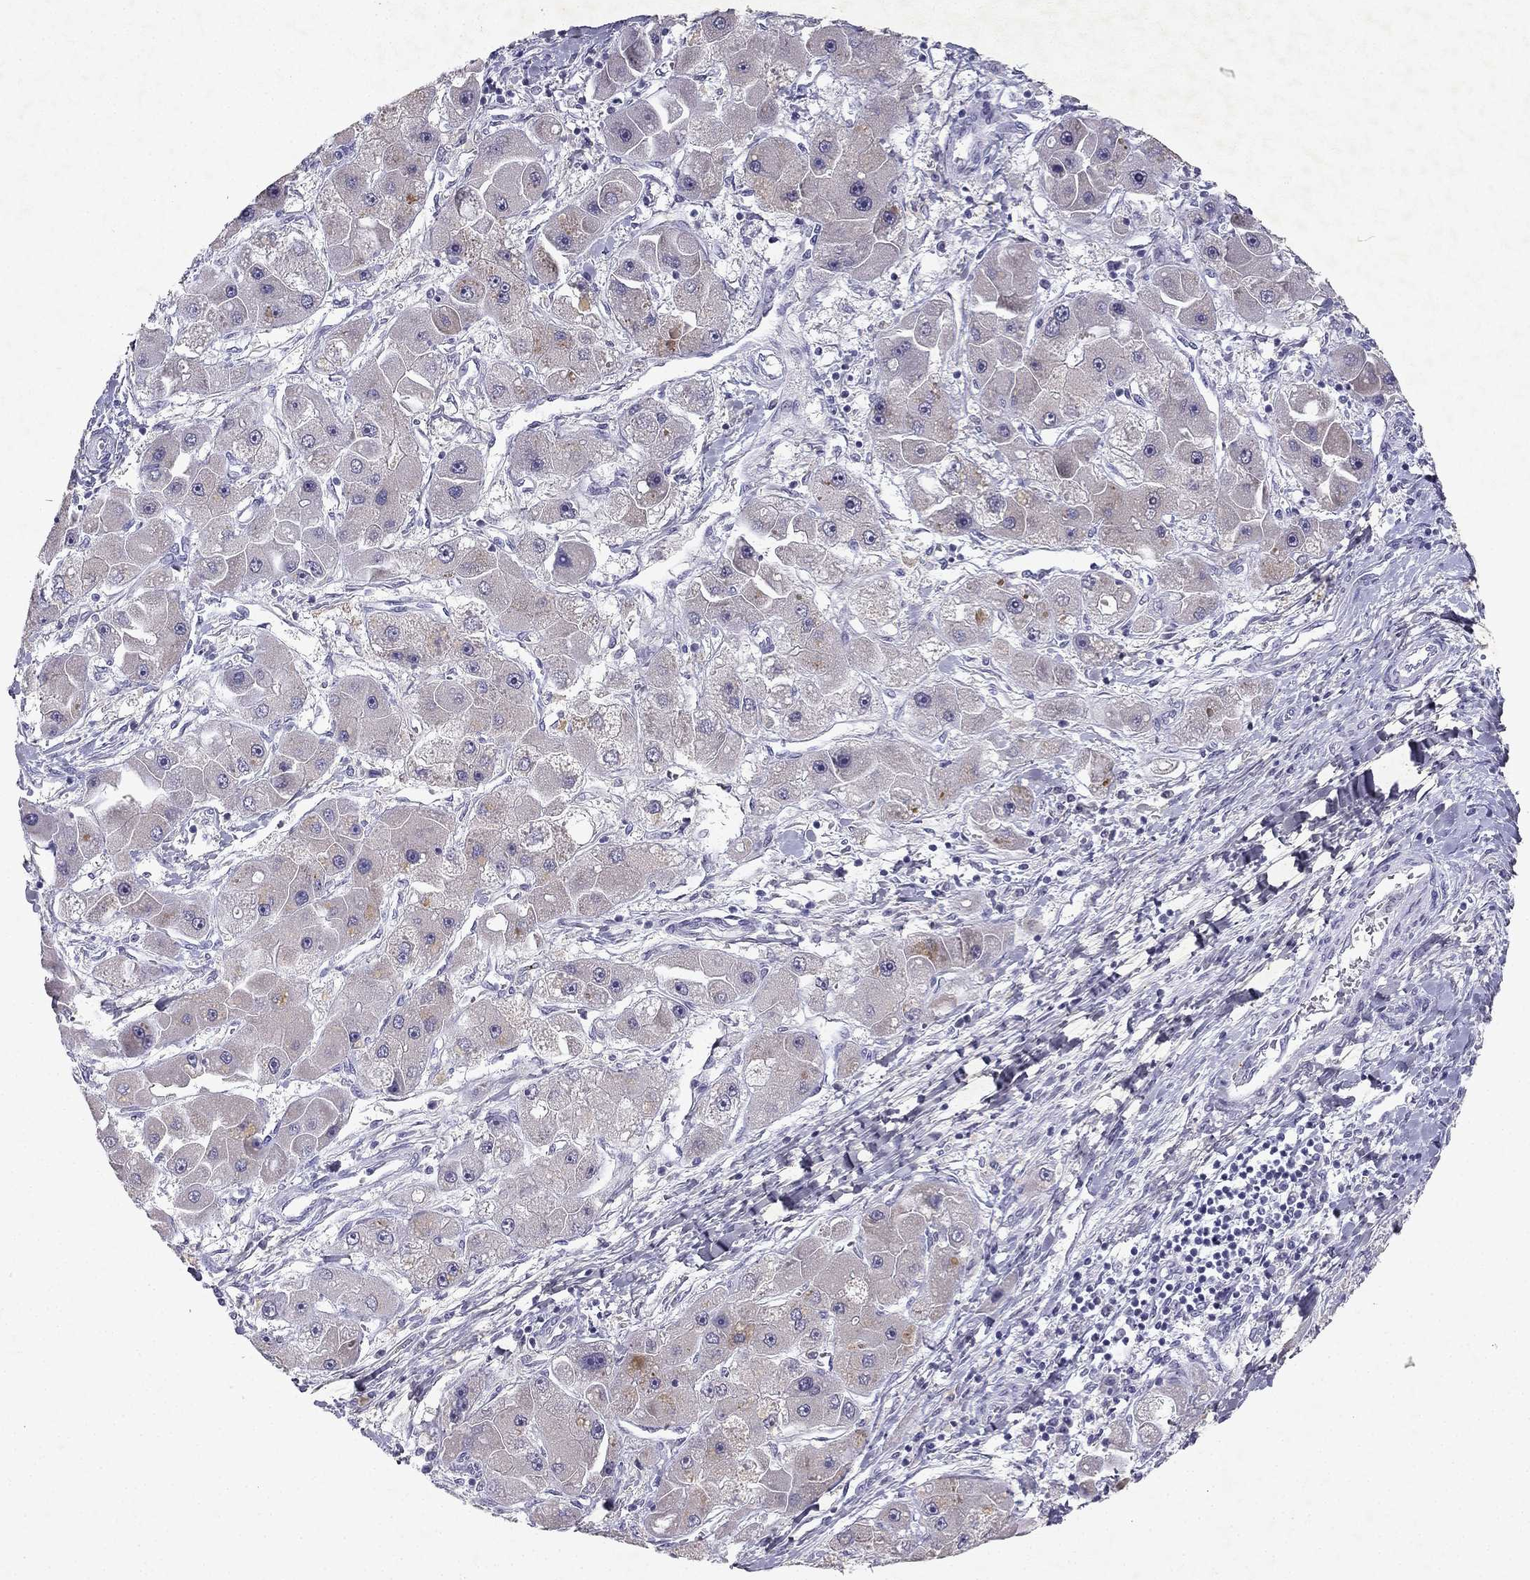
{"staining": {"intensity": "negative", "quantity": "none", "location": "none"}, "tissue": "liver cancer", "cell_type": "Tumor cells", "image_type": "cancer", "snomed": [{"axis": "morphology", "description": "Carcinoma, Hepatocellular, NOS"}, {"axis": "topography", "description": "Liver"}], "caption": "High magnification brightfield microscopy of liver cancer (hepatocellular carcinoma) stained with DAB (3,3'-diaminobenzidine) (brown) and counterstained with hematoxylin (blue): tumor cells show no significant expression. The staining is performed using DAB (3,3'-diaminobenzidine) brown chromogen with nuclei counter-stained in using hematoxylin.", "gene": "SLC6A4", "patient": {"sex": "male", "age": 24}}